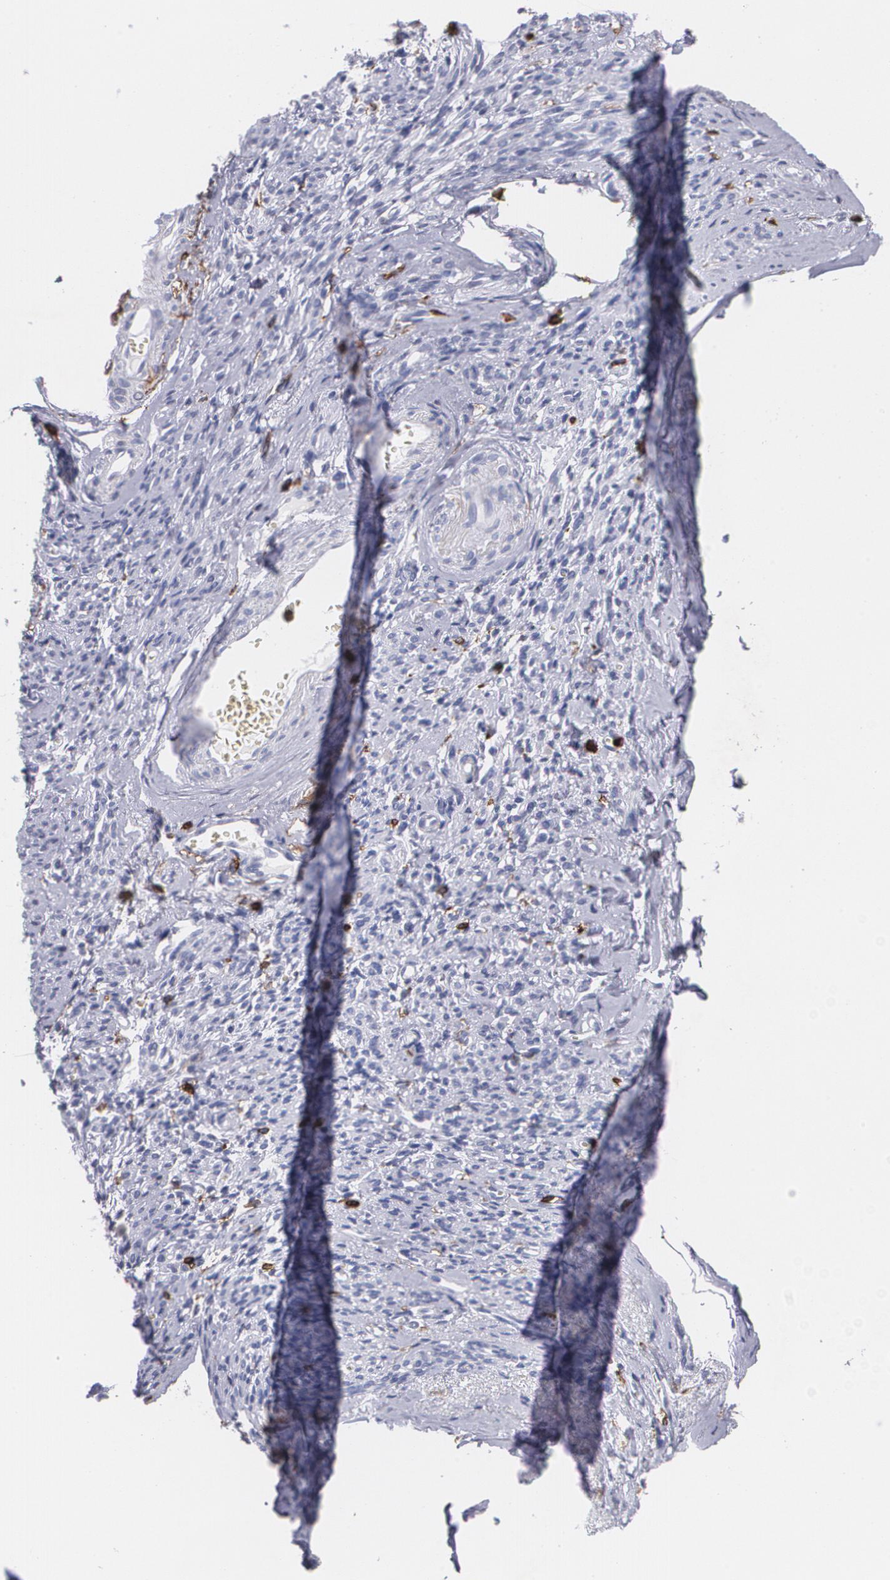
{"staining": {"intensity": "negative", "quantity": "none", "location": "none"}, "tissue": "endometrial cancer", "cell_type": "Tumor cells", "image_type": "cancer", "snomed": [{"axis": "morphology", "description": "Adenocarcinoma, NOS"}, {"axis": "topography", "description": "Endometrium"}], "caption": "A micrograph of endometrial cancer stained for a protein shows no brown staining in tumor cells. (Immunohistochemistry (ihc), brightfield microscopy, high magnification).", "gene": "PTPRC", "patient": {"sex": "female", "age": 75}}